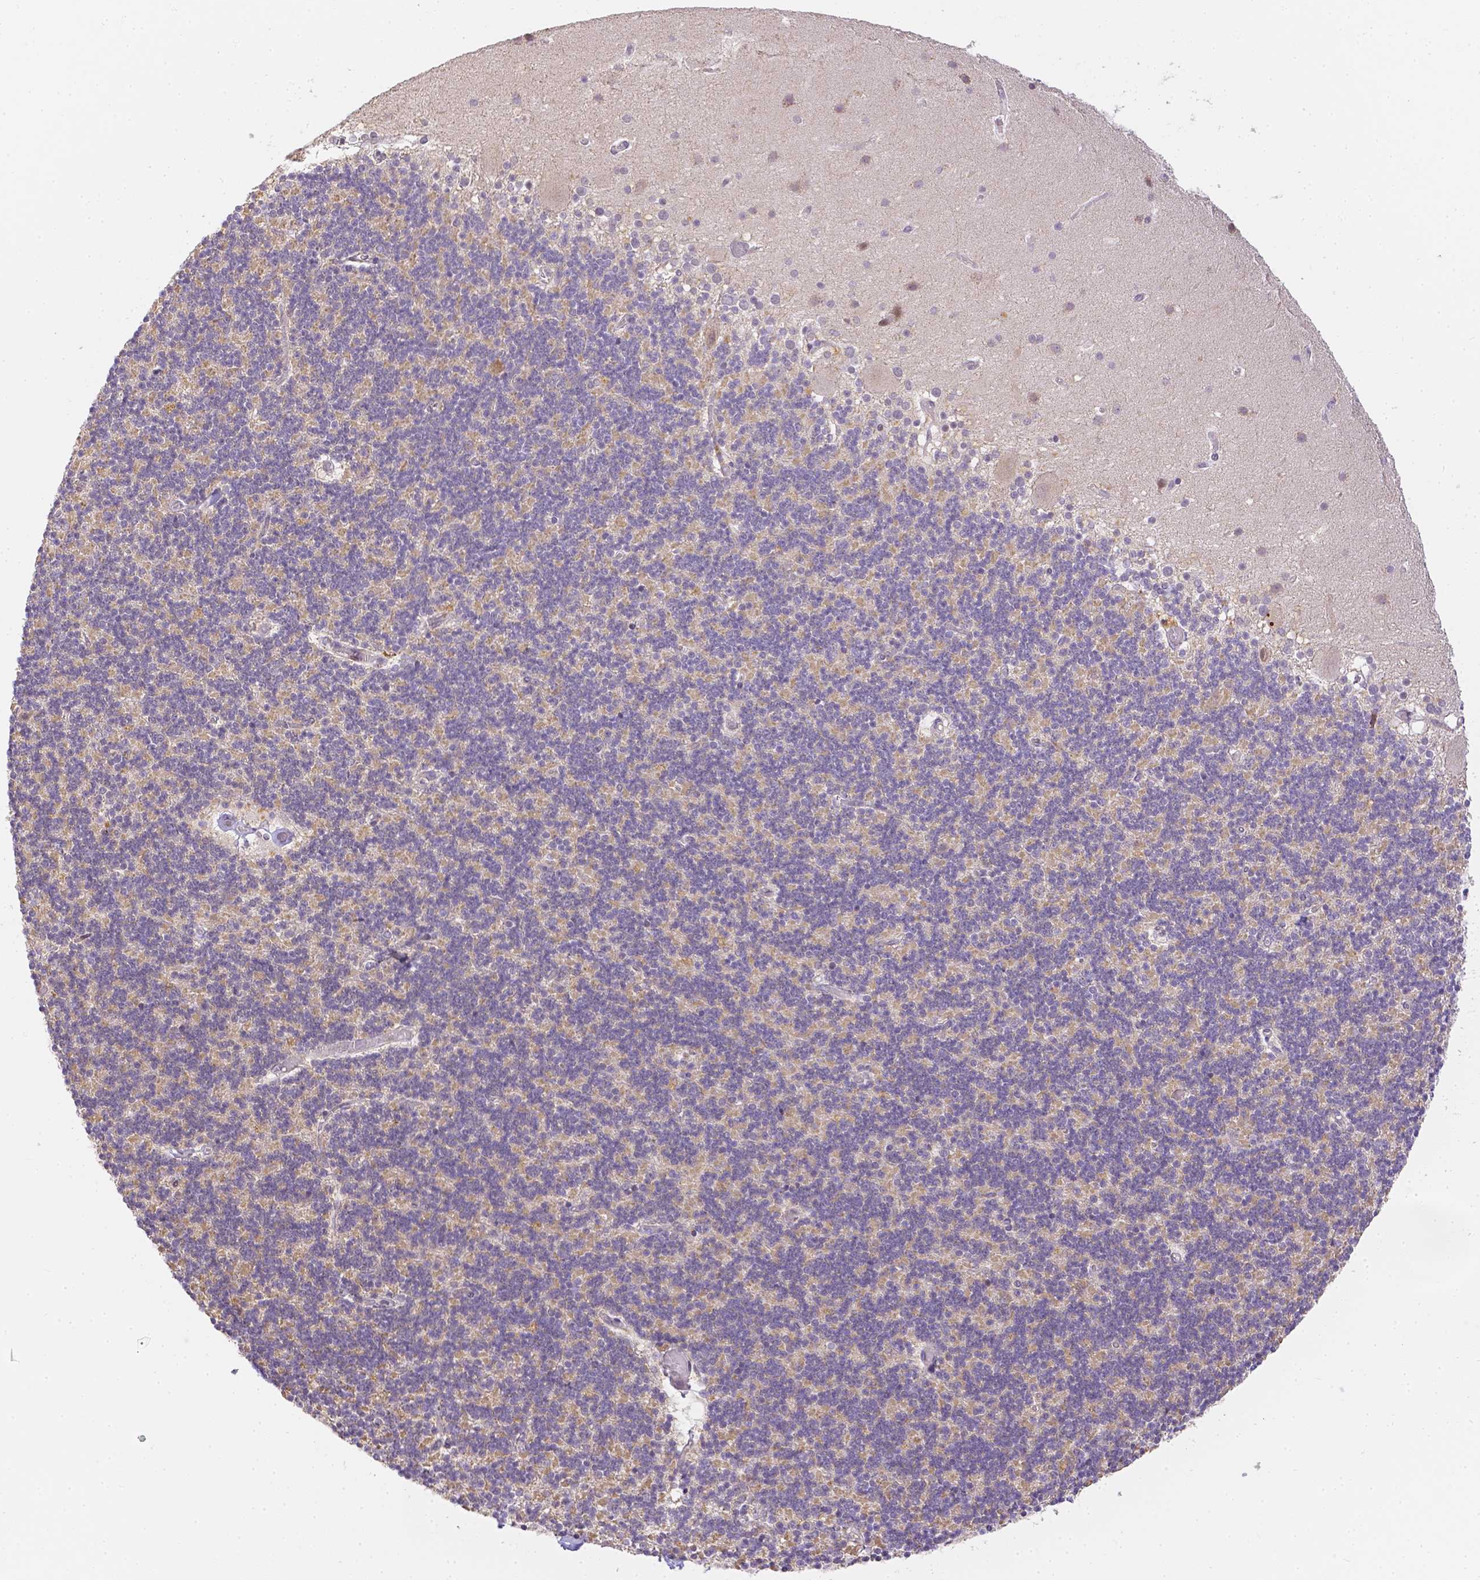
{"staining": {"intensity": "moderate", "quantity": "25%-75%", "location": "cytoplasmic/membranous"}, "tissue": "cerebellum", "cell_type": "Cells in granular layer", "image_type": "normal", "snomed": [{"axis": "morphology", "description": "Normal tissue, NOS"}, {"axis": "topography", "description": "Cerebellum"}], "caption": "Immunohistochemistry (IHC) histopathology image of unremarkable cerebellum stained for a protein (brown), which exhibits medium levels of moderate cytoplasmic/membranous positivity in approximately 25%-75% of cells in granular layer.", "gene": "ZNF280B", "patient": {"sex": "male", "age": 70}}